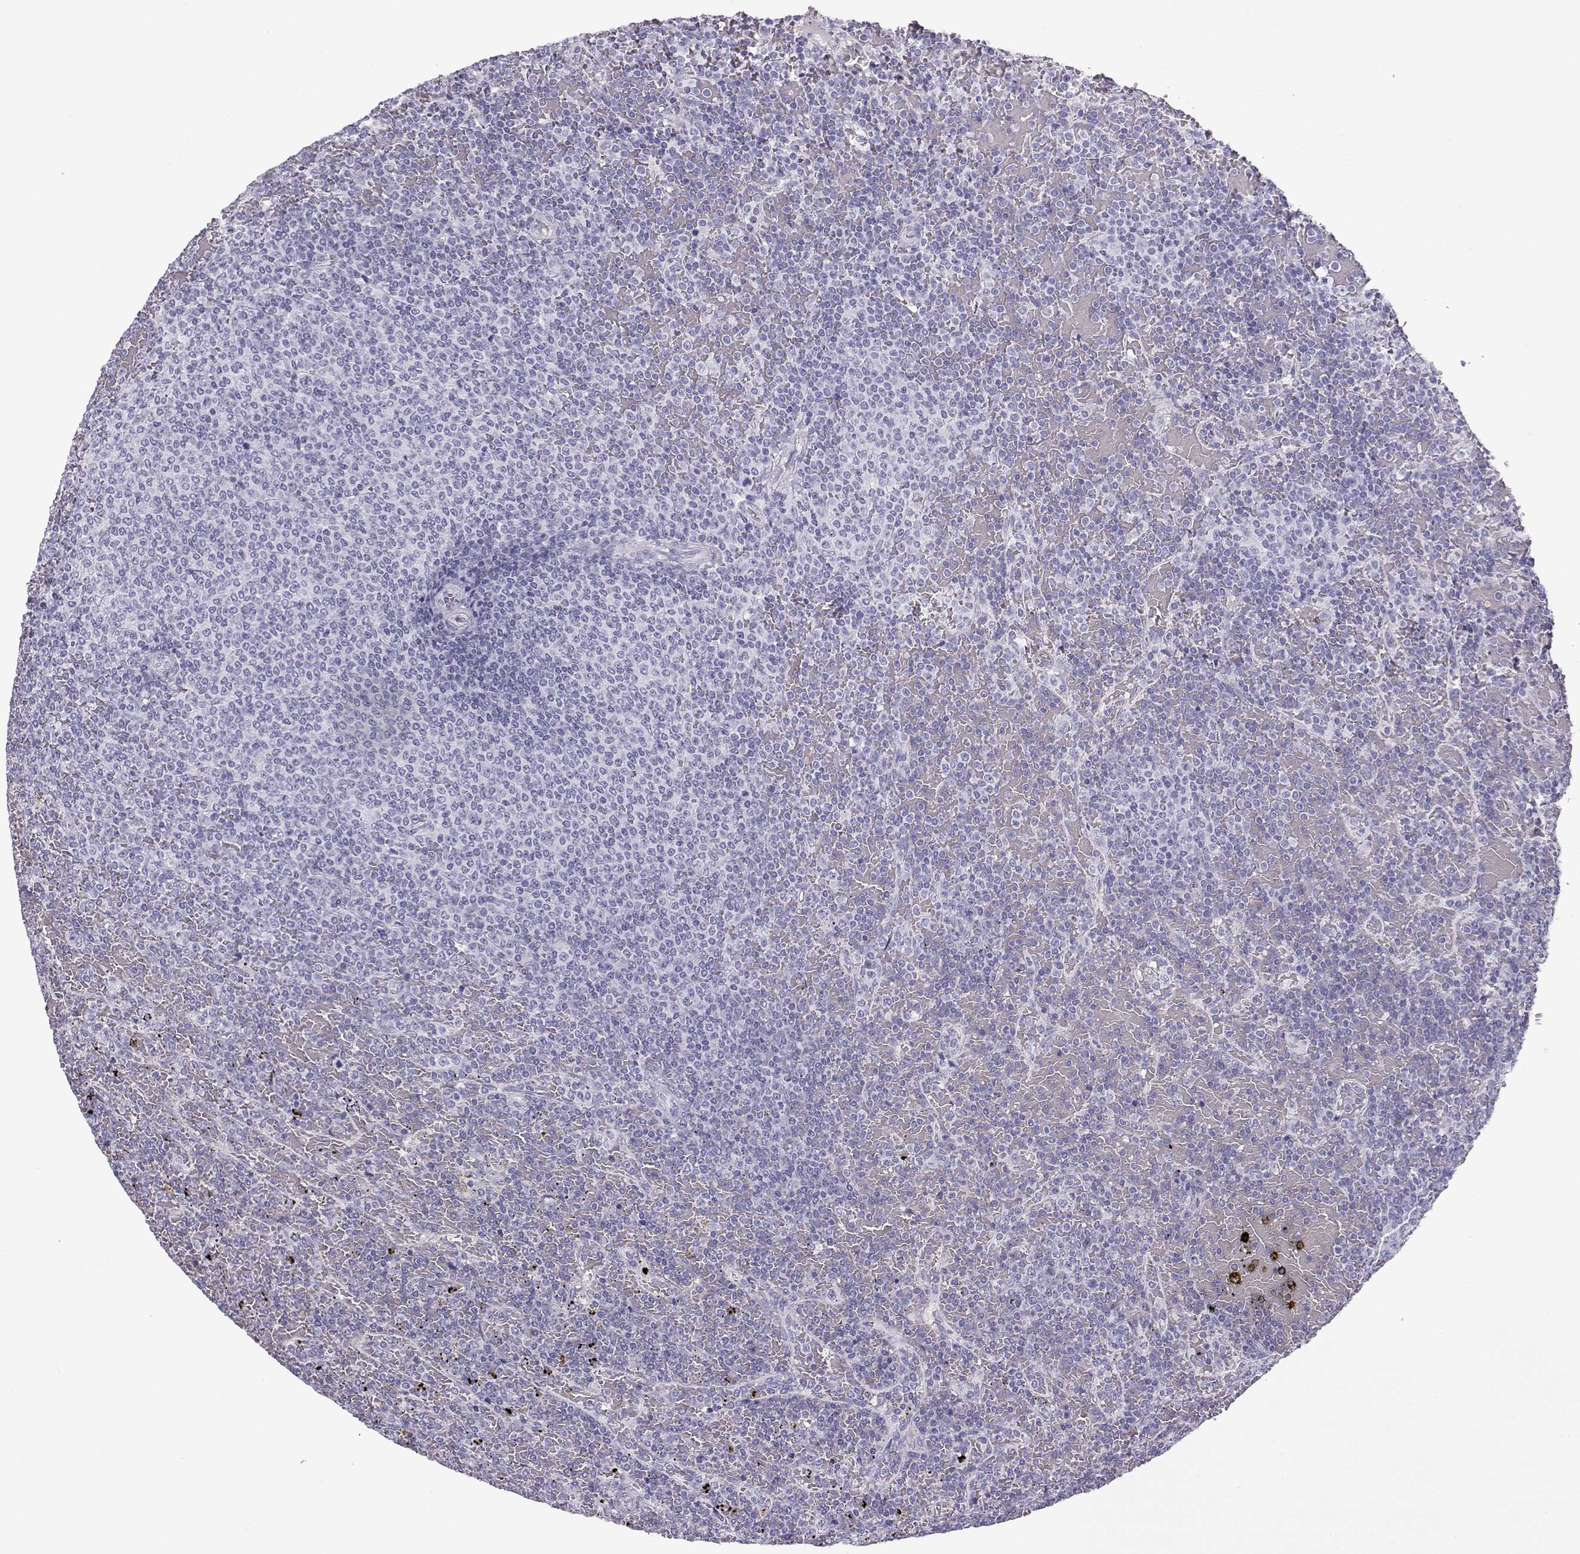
{"staining": {"intensity": "negative", "quantity": "none", "location": "none"}, "tissue": "lymphoma", "cell_type": "Tumor cells", "image_type": "cancer", "snomed": [{"axis": "morphology", "description": "Malignant lymphoma, non-Hodgkin's type, Low grade"}, {"axis": "topography", "description": "Spleen"}], "caption": "DAB (3,3'-diaminobenzidine) immunohistochemical staining of human low-grade malignant lymphoma, non-Hodgkin's type displays no significant expression in tumor cells.", "gene": "GPR26", "patient": {"sex": "female", "age": 77}}